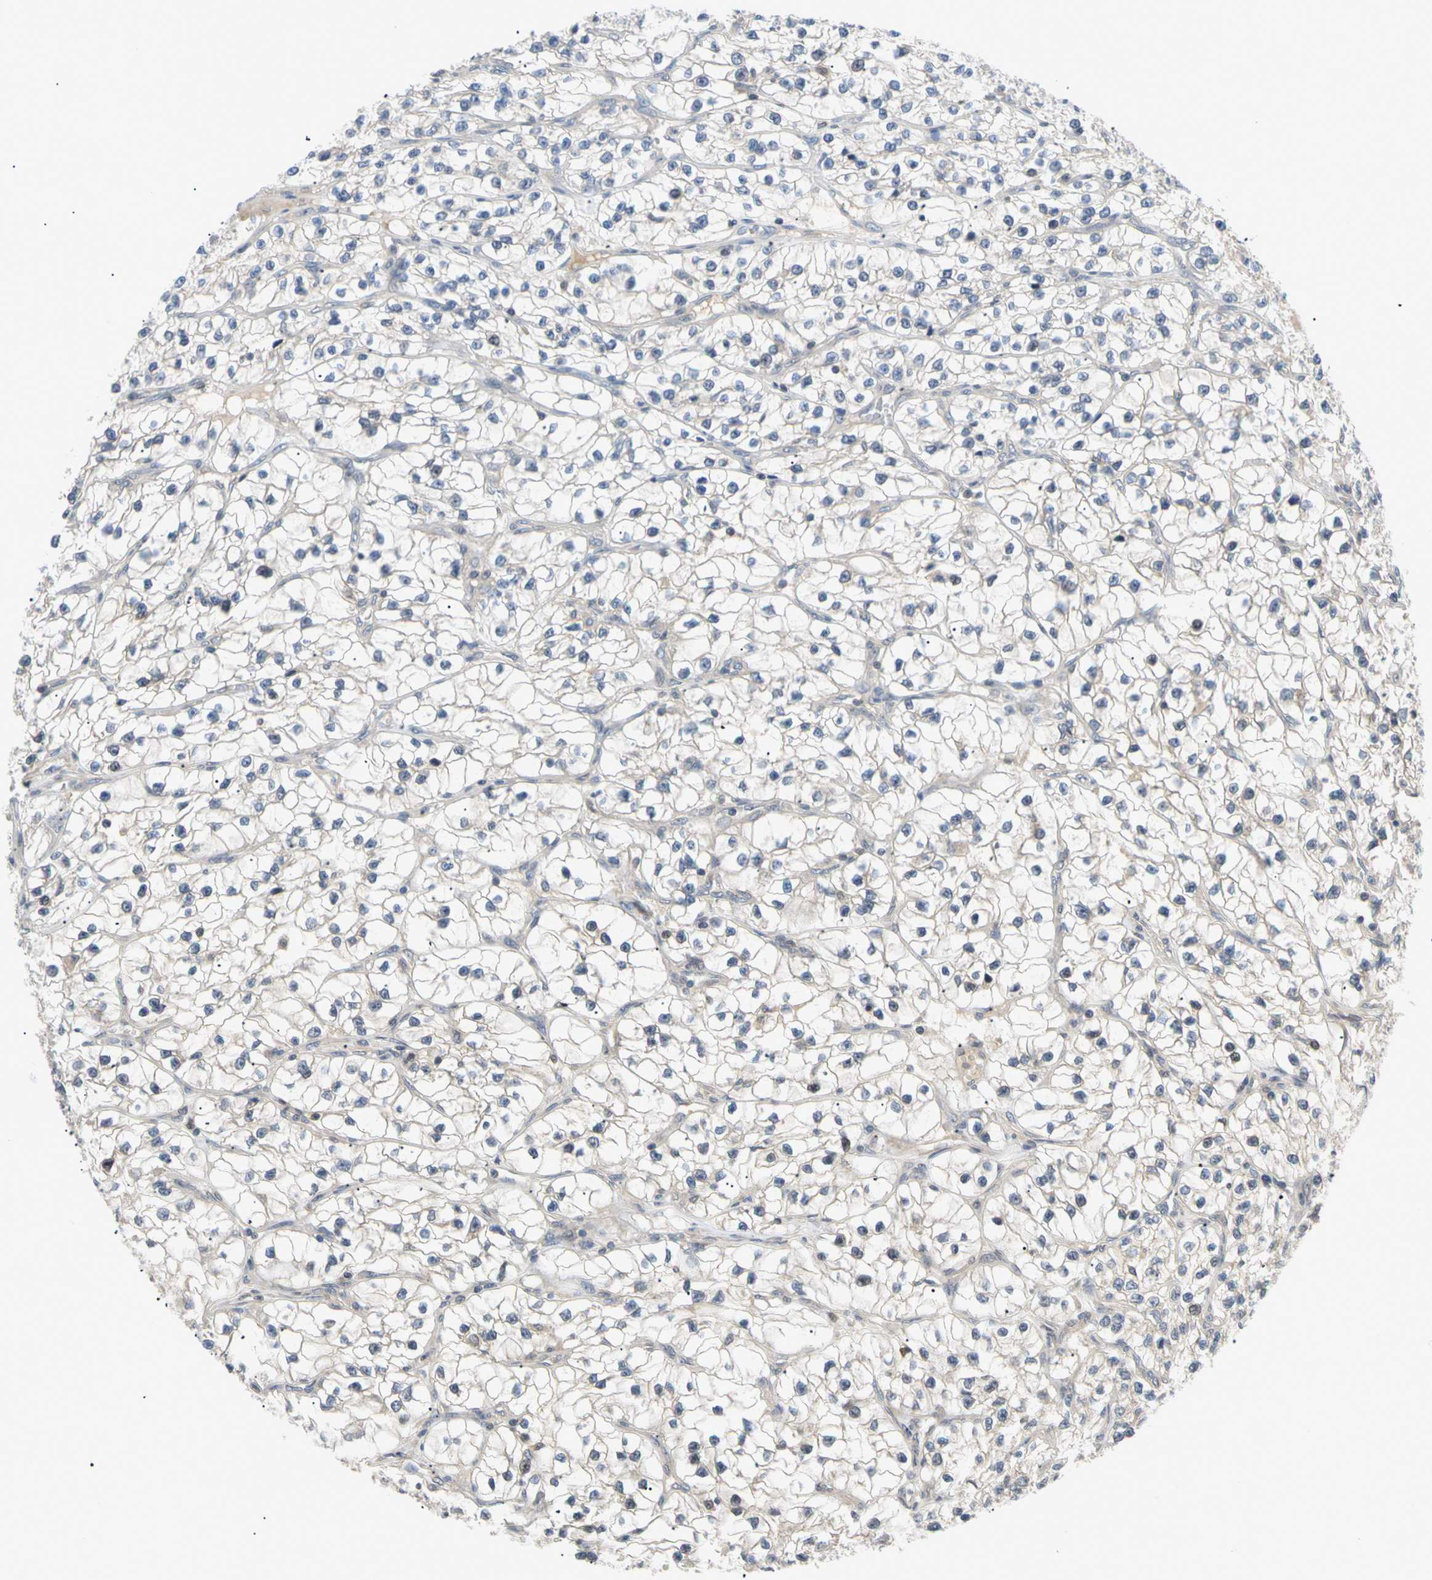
{"staining": {"intensity": "negative", "quantity": "none", "location": "none"}, "tissue": "renal cancer", "cell_type": "Tumor cells", "image_type": "cancer", "snomed": [{"axis": "morphology", "description": "Adenocarcinoma, NOS"}, {"axis": "topography", "description": "Kidney"}], "caption": "This photomicrograph is of adenocarcinoma (renal) stained with immunohistochemistry (IHC) to label a protein in brown with the nuclei are counter-stained blue. There is no expression in tumor cells. (DAB immunohistochemistry (IHC) with hematoxylin counter stain).", "gene": "SEC23B", "patient": {"sex": "female", "age": 57}}